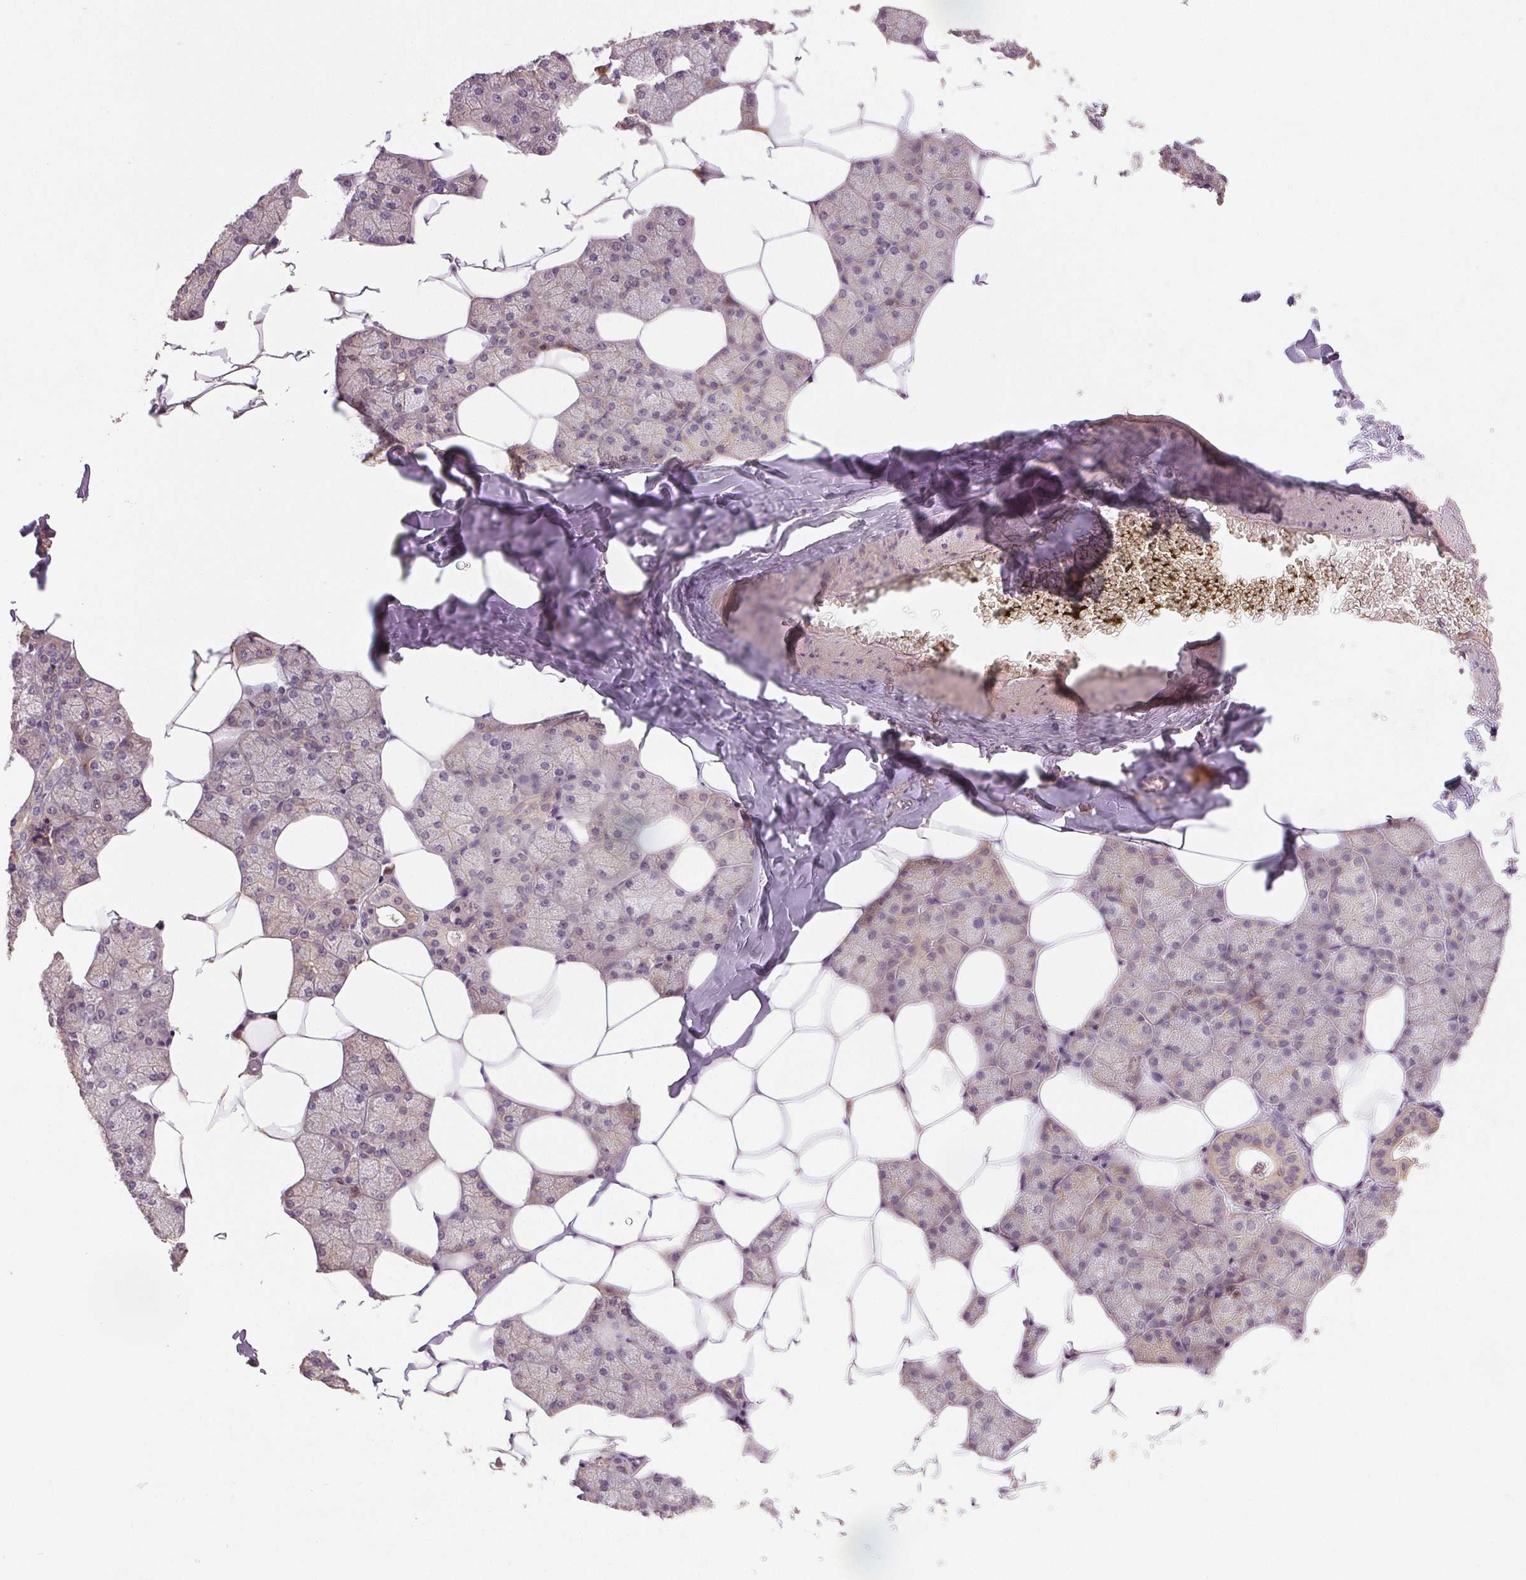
{"staining": {"intensity": "moderate", "quantity": "25%-75%", "location": "cytoplasmic/membranous"}, "tissue": "salivary gland", "cell_type": "Glandular cells", "image_type": "normal", "snomed": [{"axis": "morphology", "description": "Normal tissue, NOS"}, {"axis": "topography", "description": "Salivary gland"}], "caption": "Protein analysis of normal salivary gland exhibits moderate cytoplasmic/membranous staining in about 25%-75% of glandular cells.", "gene": "YIF1B", "patient": {"sex": "female", "age": 43}}